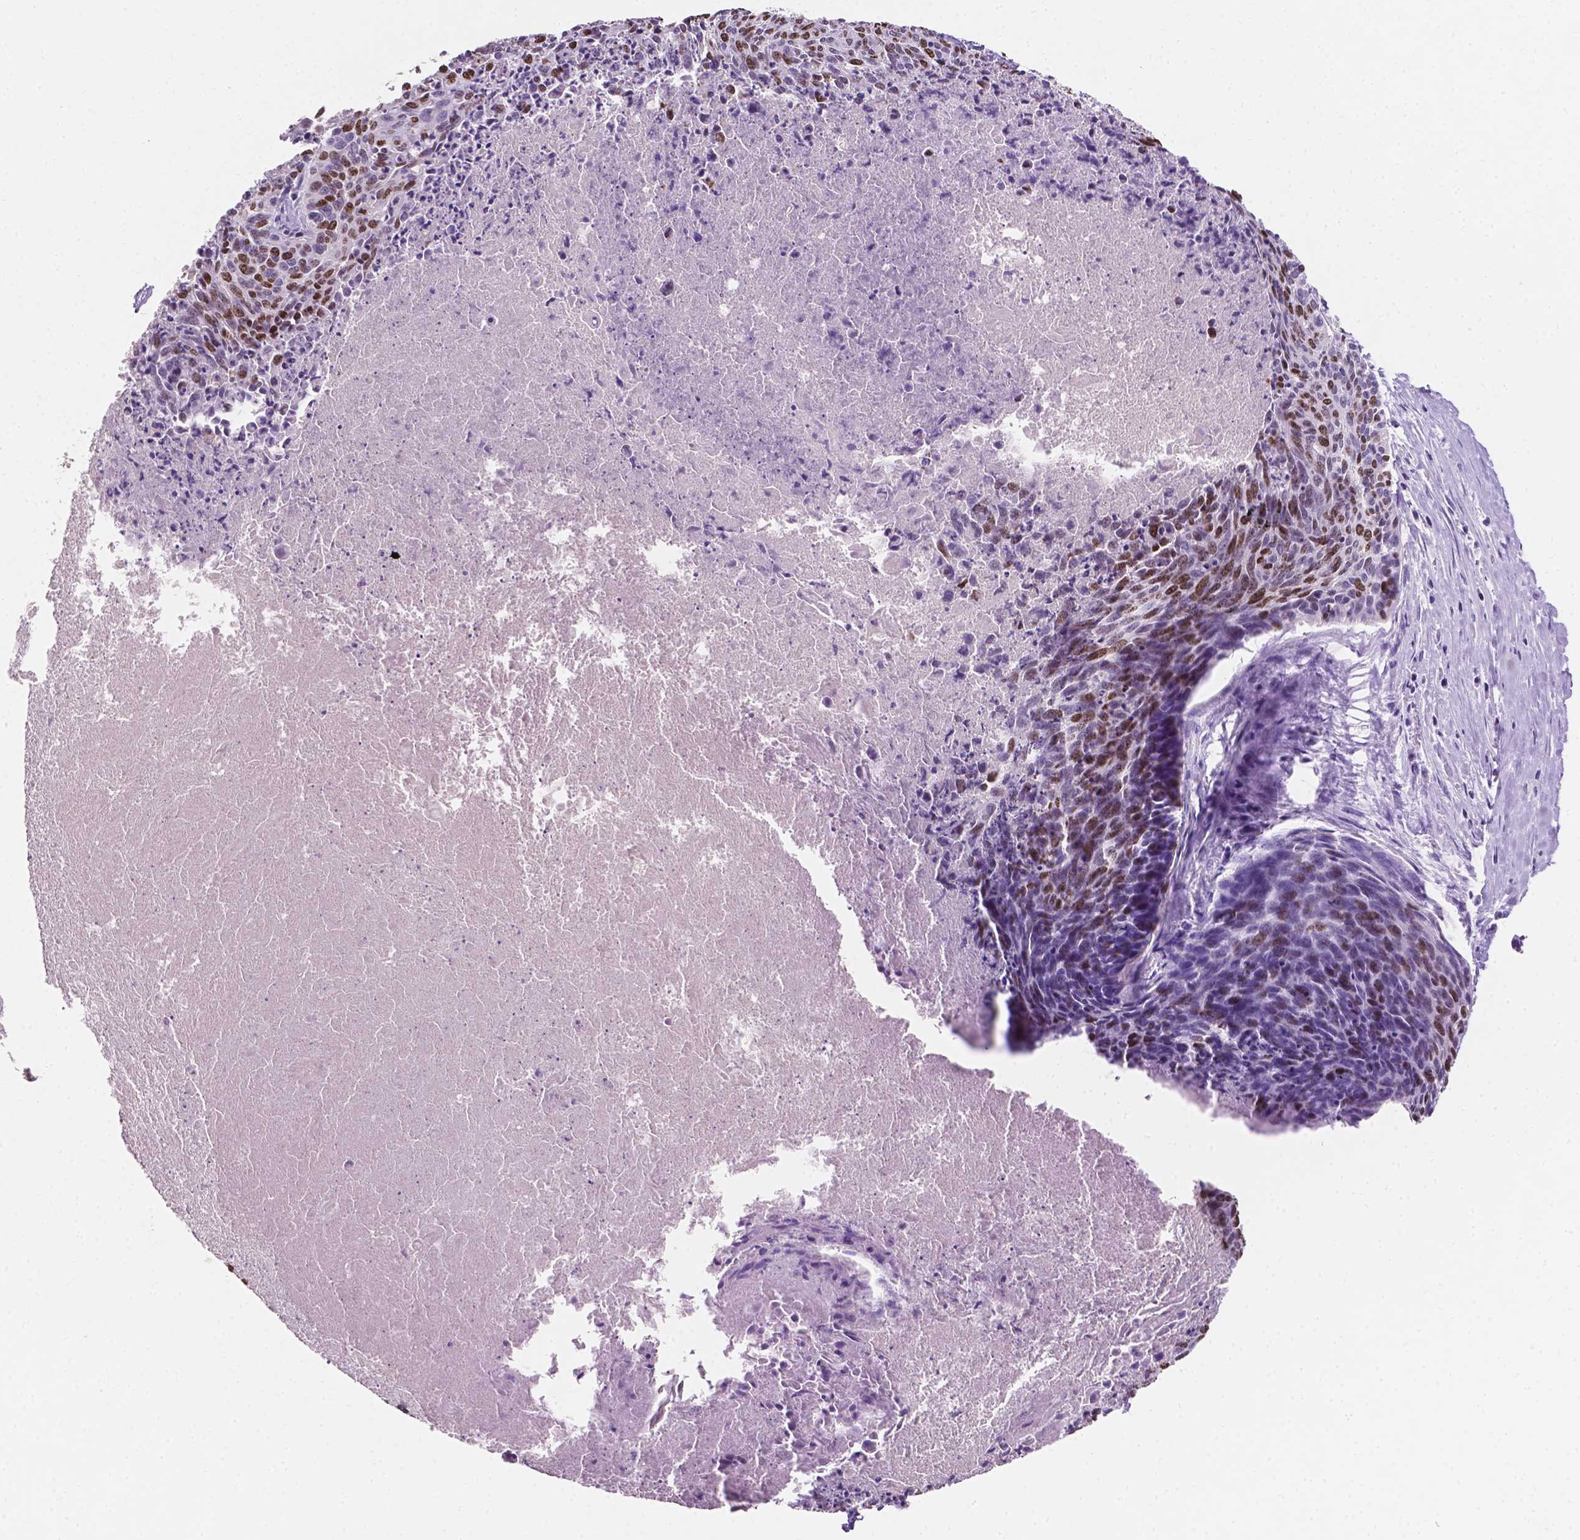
{"staining": {"intensity": "moderate", "quantity": "25%-75%", "location": "nuclear"}, "tissue": "cervical cancer", "cell_type": "Tumor cells", "image_type": "cancer", "snomed": [{"axis": "morphology", "description": "Squamous cell carcinoma, NOS"}, {"axis": "topography", "description": "Cervix"}], "caption": "High-power microscopy captured an immunohistochemistry micrograph of cervical cancer (squamous cell carcinoma), revealing moderate nuclear positivity in approximately 25%-75% of tumor cells.", "gene": "SIAH2", "patient": {"sex": "female", "age": 55}}